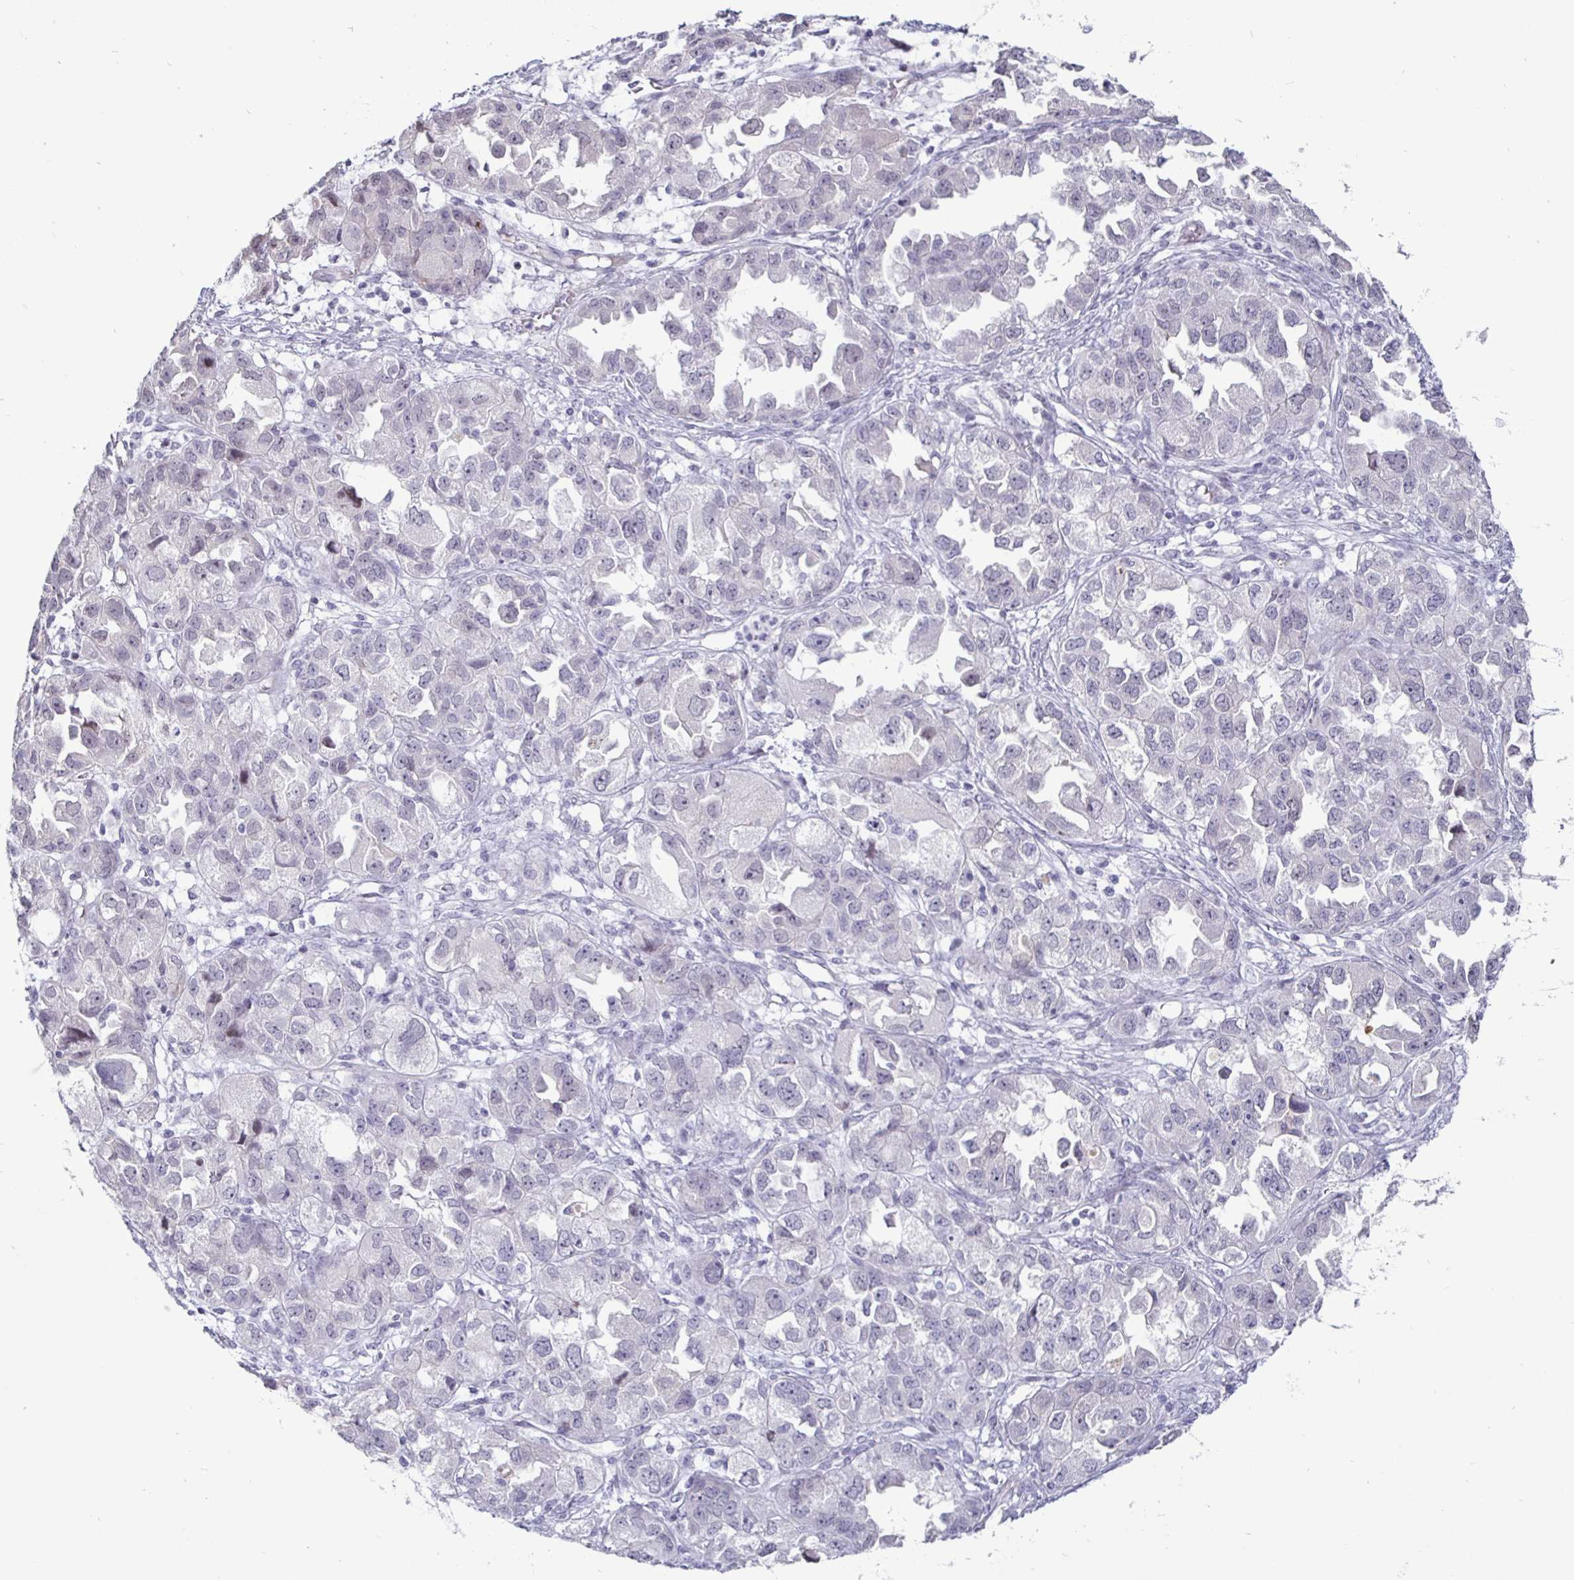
{"staining": {"intensity": "negative", "quantity": "none", "location": "none"}, "tissue": "ovarian cancer", "cell_type": "Tumor cells", "image_type": "cancer", "snomed": [{"axis": "morphology", "description": "Cystadenocarcinoma, serous, NOS"}, {"axis": "topography", "description": "Ovary"}], "caption": "A high-resolution image shows IHC staining of ovarian serous cystadenocarcinoma, which displays no significant expression in tumor cells. The staining was performed using DAB to visualize the protein expression in brown, while the nuclei were stained in blue with hematoxylin (Magnification: 20x).", "gene": "OOSP2", "patient": {"sex": "female", "age": 84}}